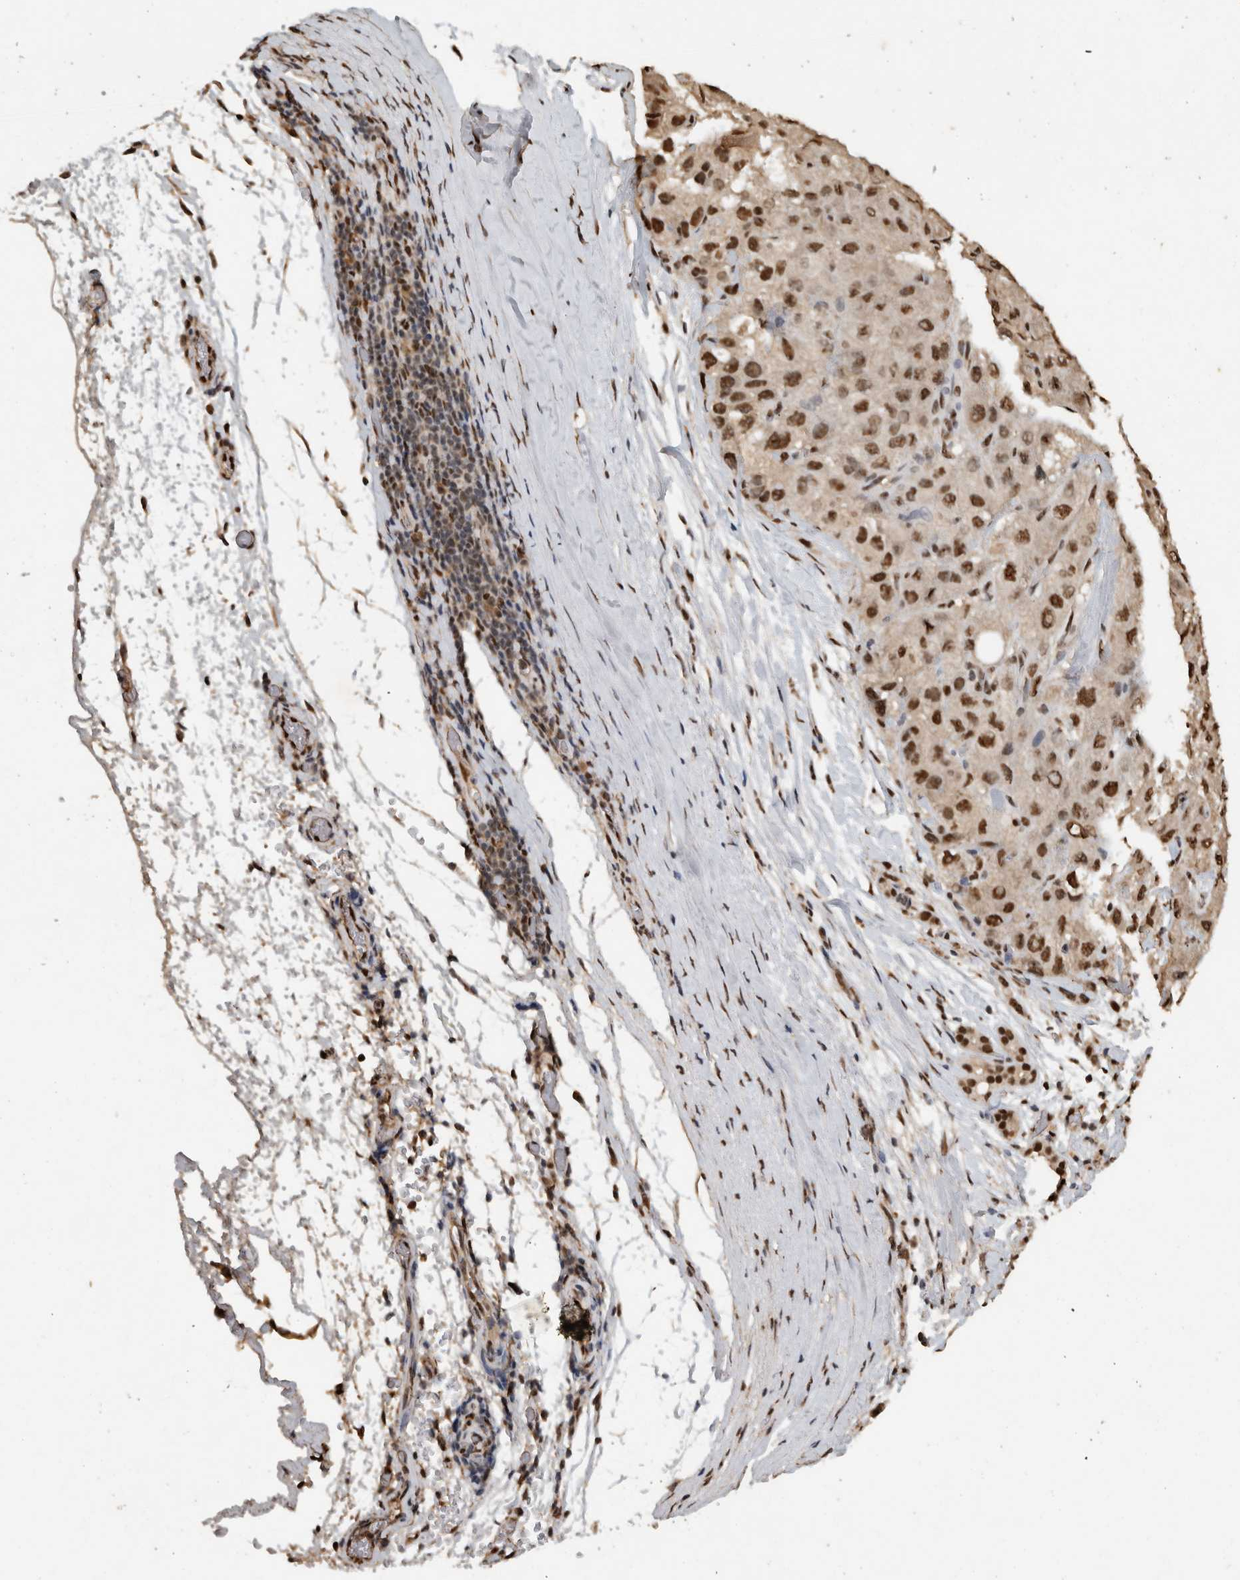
{"staining": {"intensity": "moderate", "quantity": ">75%", "location": "nuclear"}, "tissue": "liver cancer", "cell_type": "Tumor cells", "image_type": "cancer", "snomed": [{"axis": "morphology", "description": "Carcinoma, Hepatocellular, NOS"}, {"axis": "topography", "description": "Liver"}], "caption": "Immunohistochemistry (IHC) (DAB) staining of liver hepatocellular carcinoma shows moderate nuclear protein staining in approximately >75% of tumor cells.", "gene": "RAD50", "patient": {"sex": "male", "age": 80}}